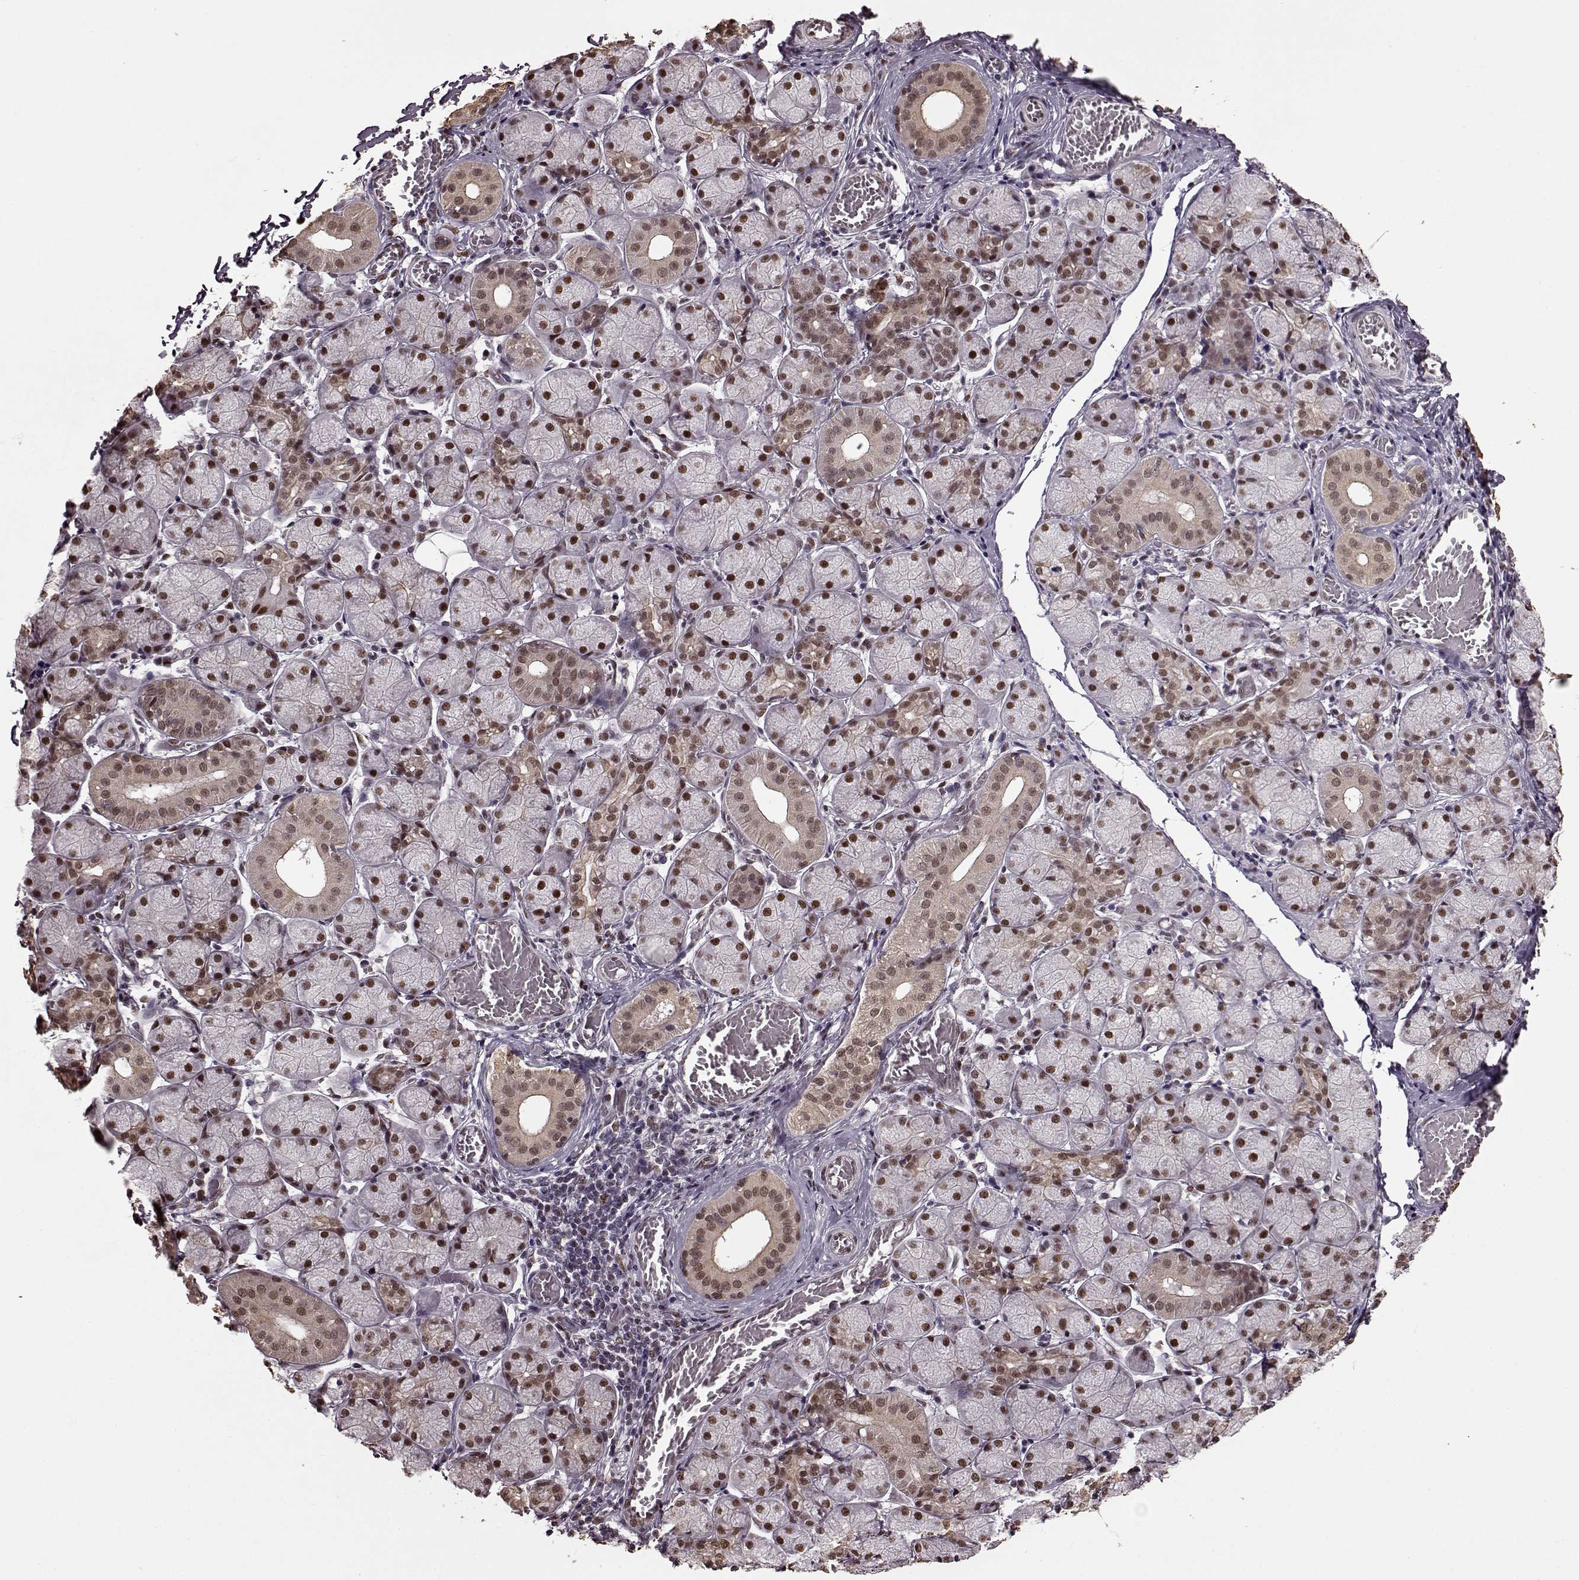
{"staining": {"intensity": "moderate", "quantity": ">75%", "location": "nuclear"}, "tissue": "salivary gland", "cell_type": "Glandular cells", "image_type": "normal", "snomed": [{"axis": "morphology", "description": "Normal tissue, NOS"}, {"axis": "topography", "description": "Salivary gland"}, {"axis": "topography", "description": "Peripheral nerve tissue"}], "caption": "This is a histology image of immunohistochemistry (IHC) staining of benign salivary gland, which shows moderate positivity in the nuclear of glandular cells.", "gene": "FTO", "patient": {"sex": "female", "age": 24}}